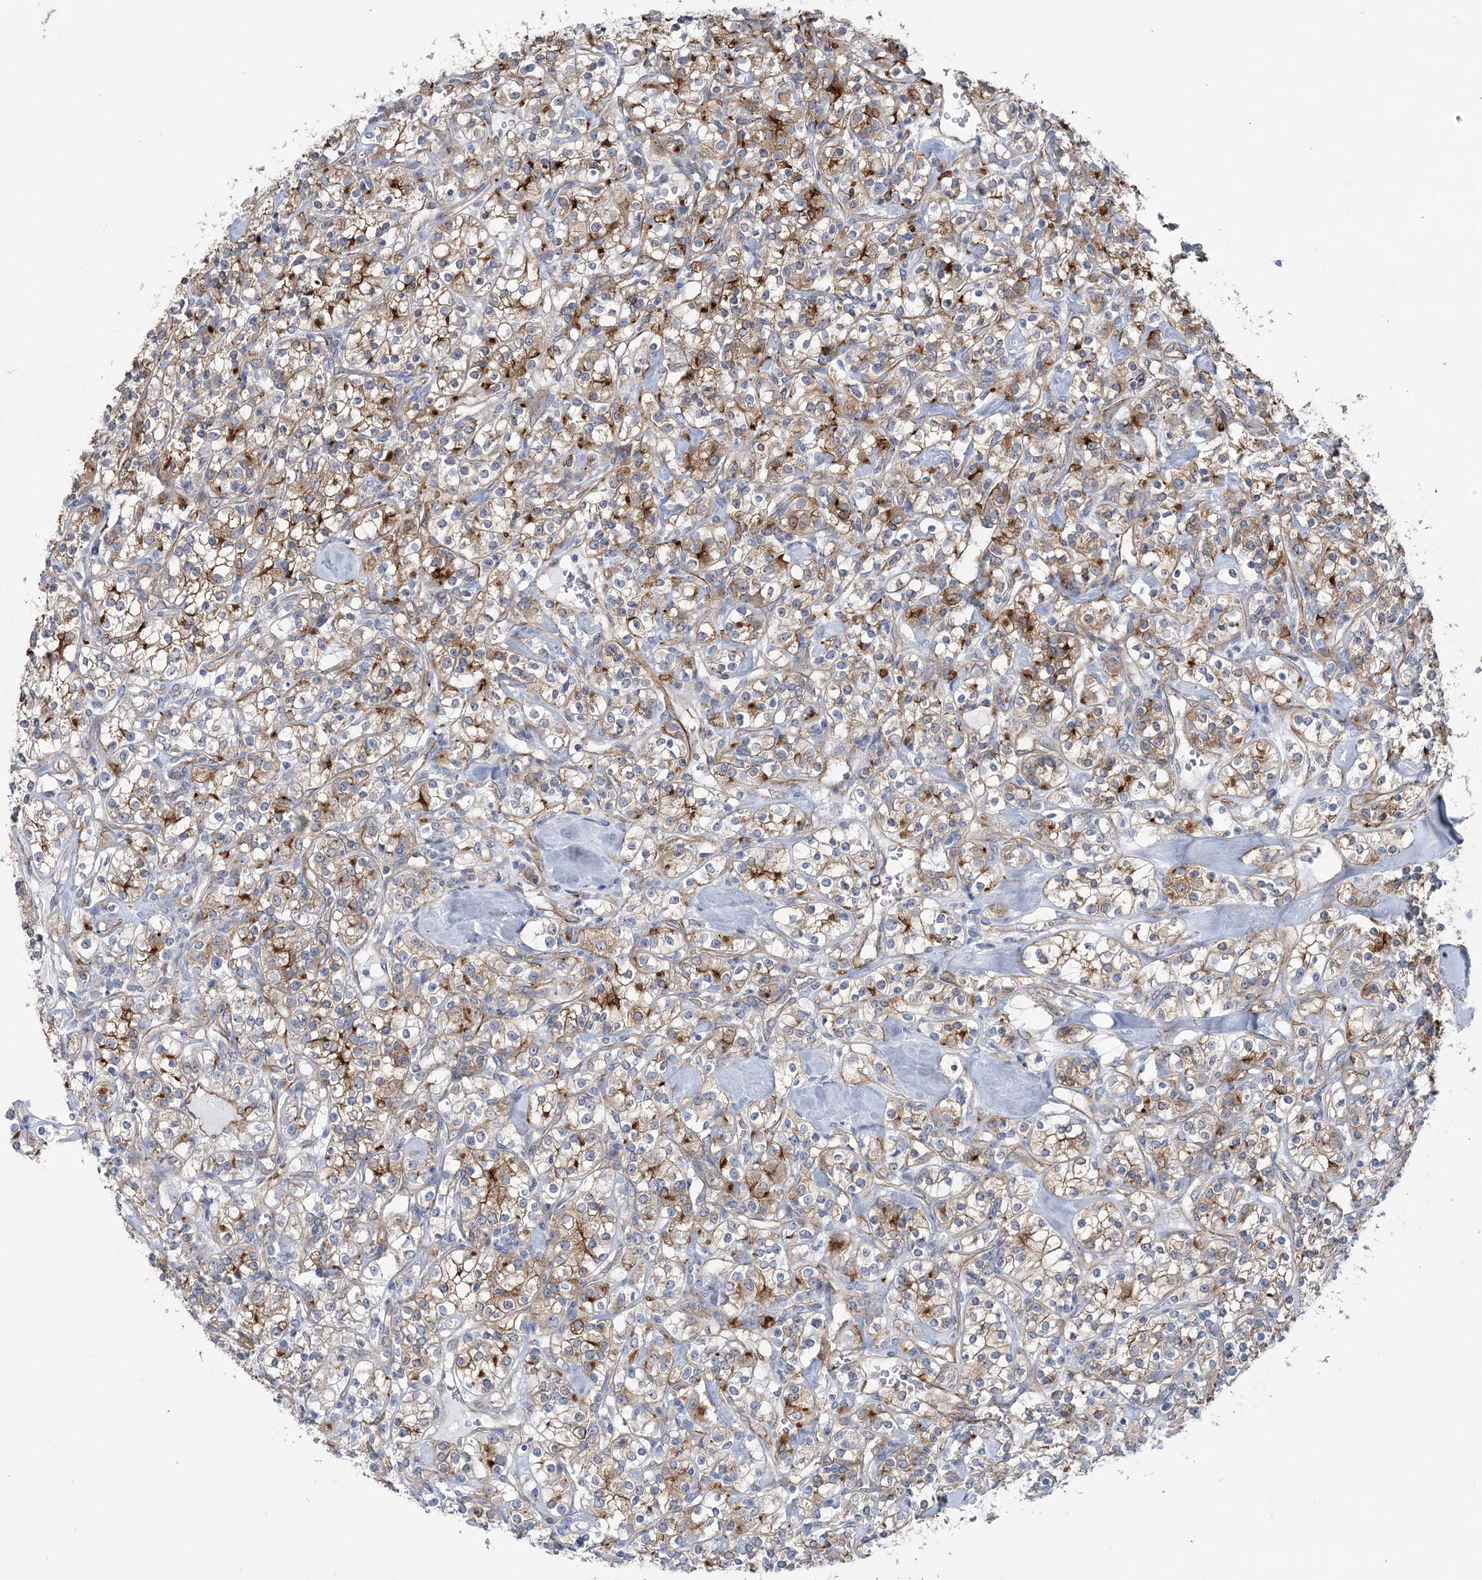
{"staining": {"intensity": "strong", "quantity": "<25%", "location": "cytoplasmic/membranous"}, "tissue": "renal cancer", "cell_type": "Tumor cells", "image_type": "cancer", "snomed": [{"axis": "morphology", "description": "Adenocarcinoma, NOS"}, {"axis": "topography", "description": "Kidney"}], "caption": "Brown immunohistochemical staining in renal cancer (adenocarcinoma) shows strong cytoplasmic/membranous expression in approximately <25% of tumor cells.", "gene": "RAB11FIP5", "patient": {"sex": "male", "age": 77}}